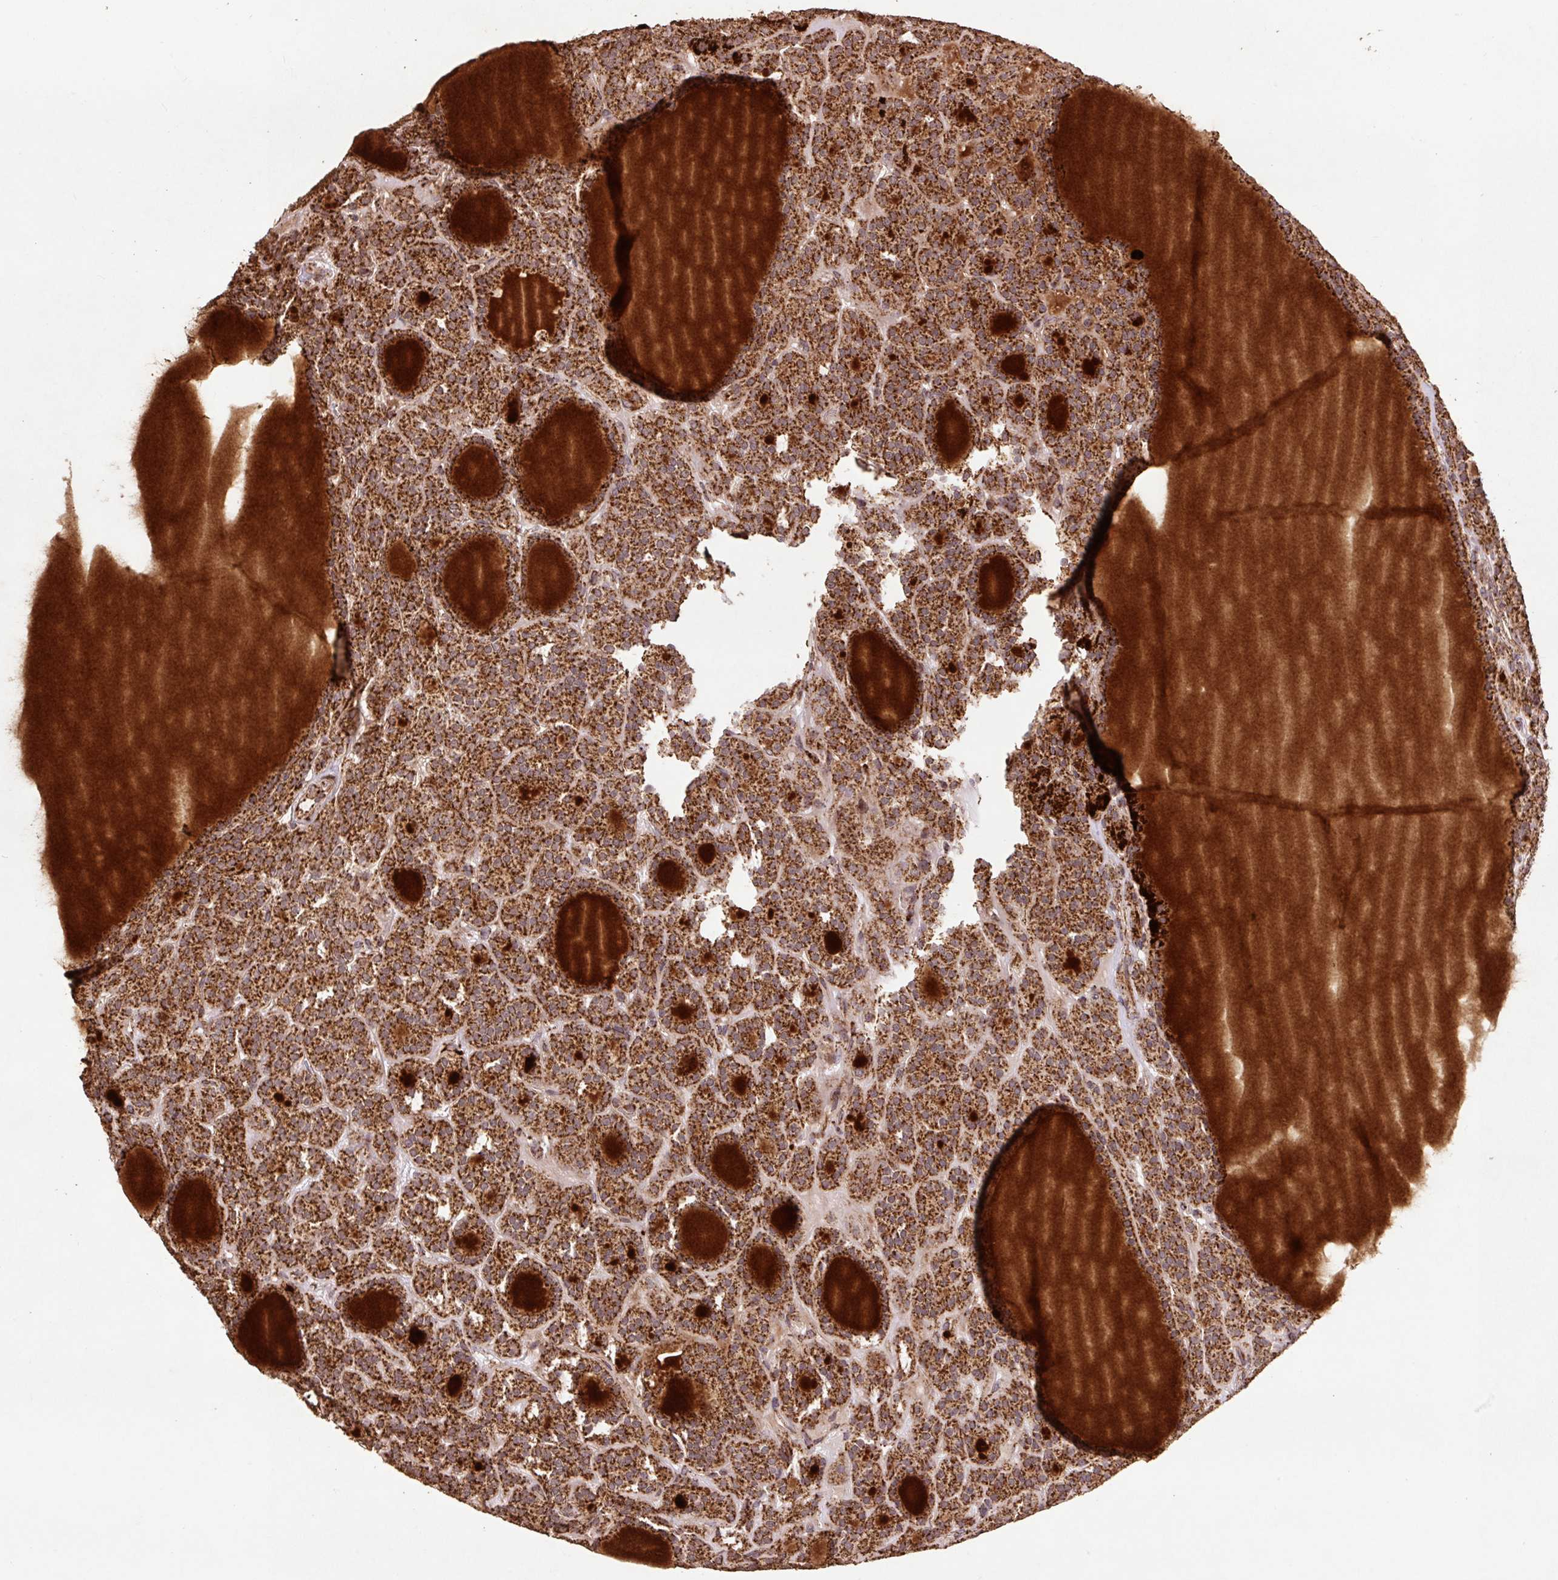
{"staining": {"intensity": "moderate", "quantity": ">75%", "location": "cytoplasmic/membranous"}, "tissue": "thyroid cancer", "cell_type": "Tumor cells", "image_type": "cancer", "snomed": [{"axis": "morphology", "description": "Follicular adenoma carcinoma, NOS"}, {"axis": "topography", "description": "Thyroid gland"}], "caption": "Tumor cells demonstrate moderate cytoplasmic/membranous expression in about >75% of cells in thyroid follicular adenoma carcinoma. (DAB (3,3'-diaminobenzidine) IHC, brown staining for protein, blue staining for nuclei).", "gene": "ATP5F1A", "patient": {"sex": "female", "age": 63}}